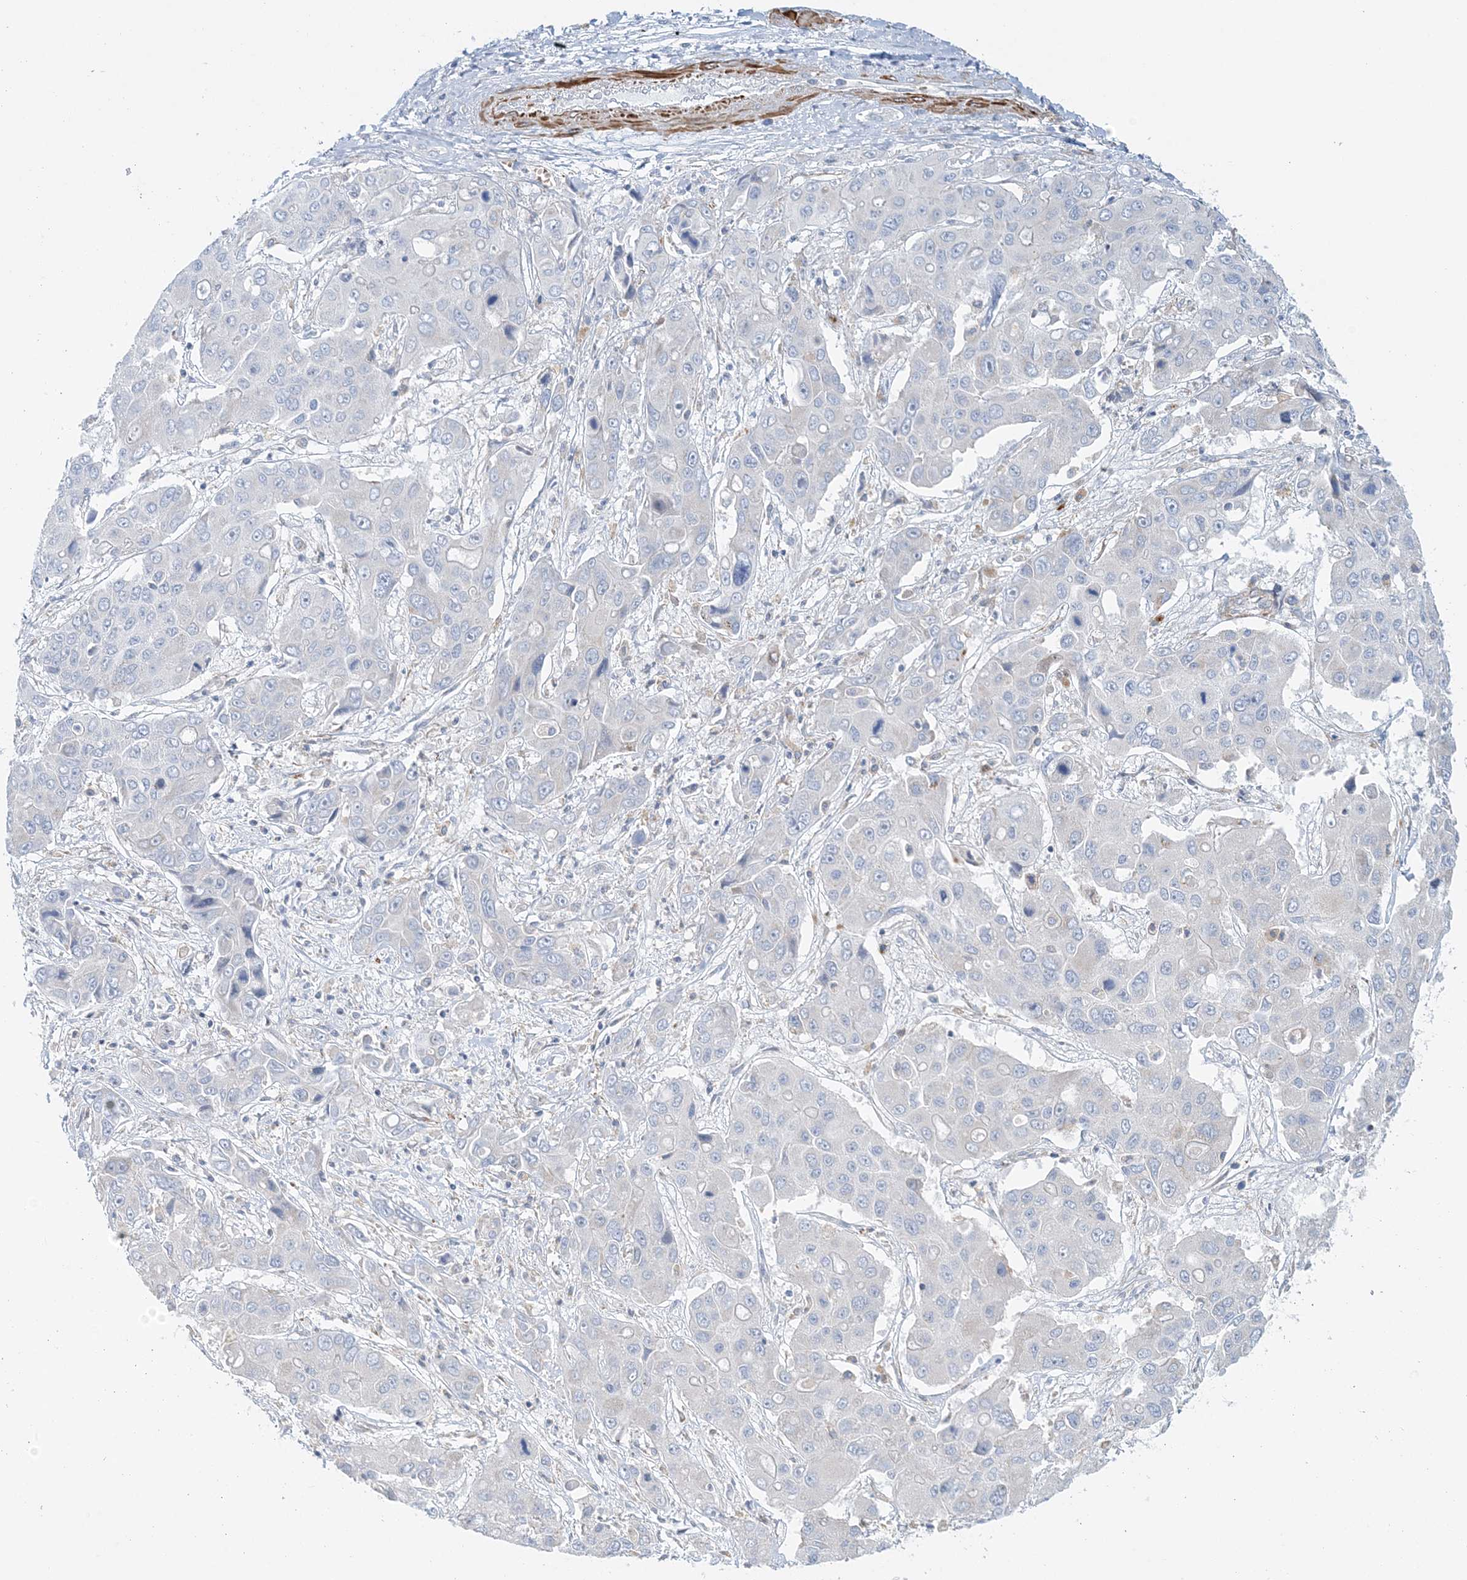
{"staining": {"intensity": "negative", "quantity": "none", "location": "none"}, "tissue": "liver cancer", "cell_type": "Tumor cells", "image_type": "cancer", "snomed": [{"axis": "morphology", "description": "Cholangiocarcinoma"}, {"axis": "topography", "description": "Liver"}], "caption": "Liver cholangiocarcinoma stained for a protein using immunohistochemistry exhibits no staining tumor cells.", "gene": "TTI1", "patient": {"sex": "male", "age": 67}}